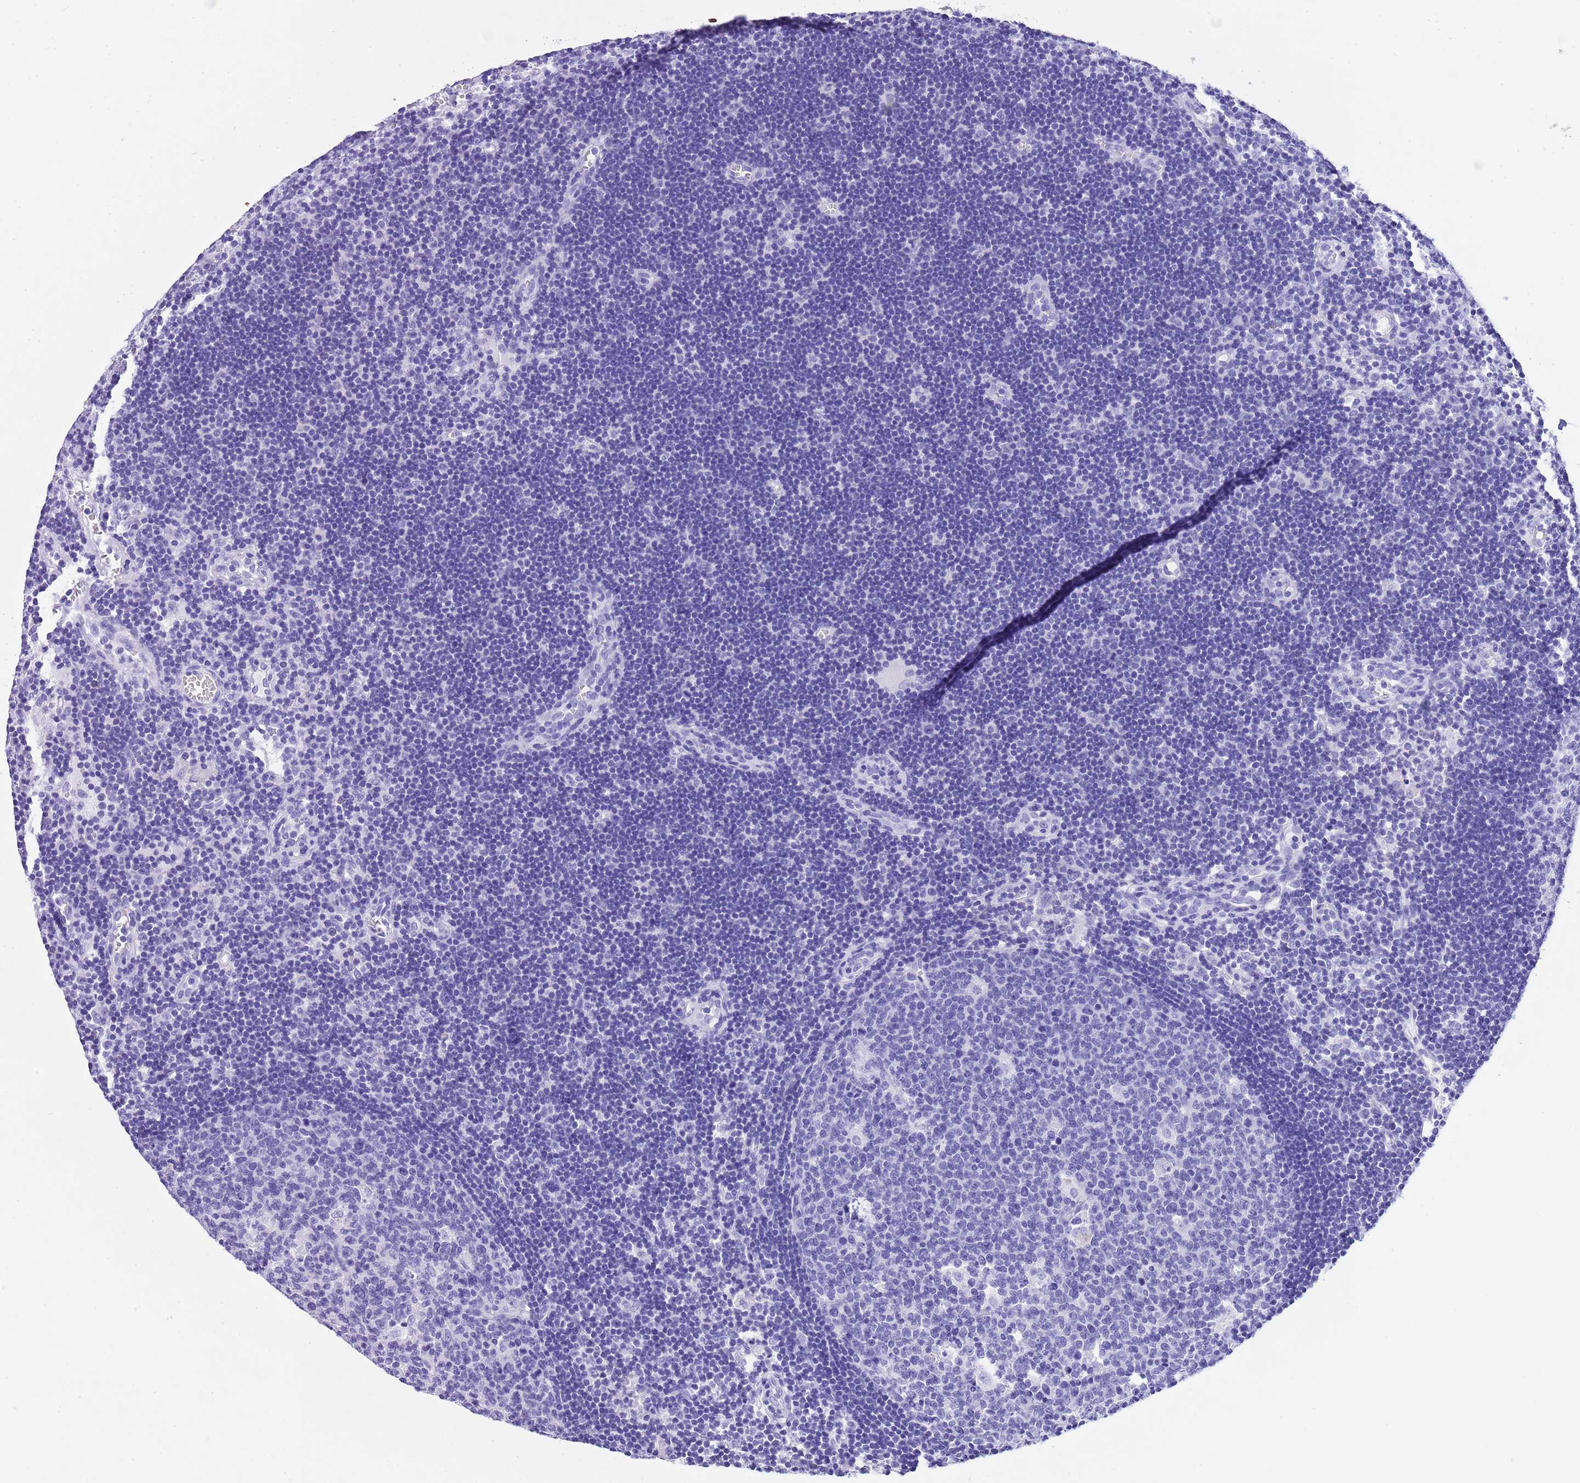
{"staining": {"intensity": "negative", "quantity": "none", "location": "none"}, "tissue": "lymph node", "cell_type": "Germinal center cells", "image_type": "normal", "snomed": [{"axis": "morphology", "description": "Normal tissue, NOS"}, {"axis": "topography", "description": "Lymph node"}], "caption": "IHC photomicrograph of benign human lymph node stained for a protein (brown), which displays no staining in germinal center cells. The staining was performed using DAB to visualize the protein expression in brown, while the nuclei were stained in blue with hematoxylin (Magnification: 20x).", "gene": "KCNC1", "patient": {"sex": "male", "age": 62}}